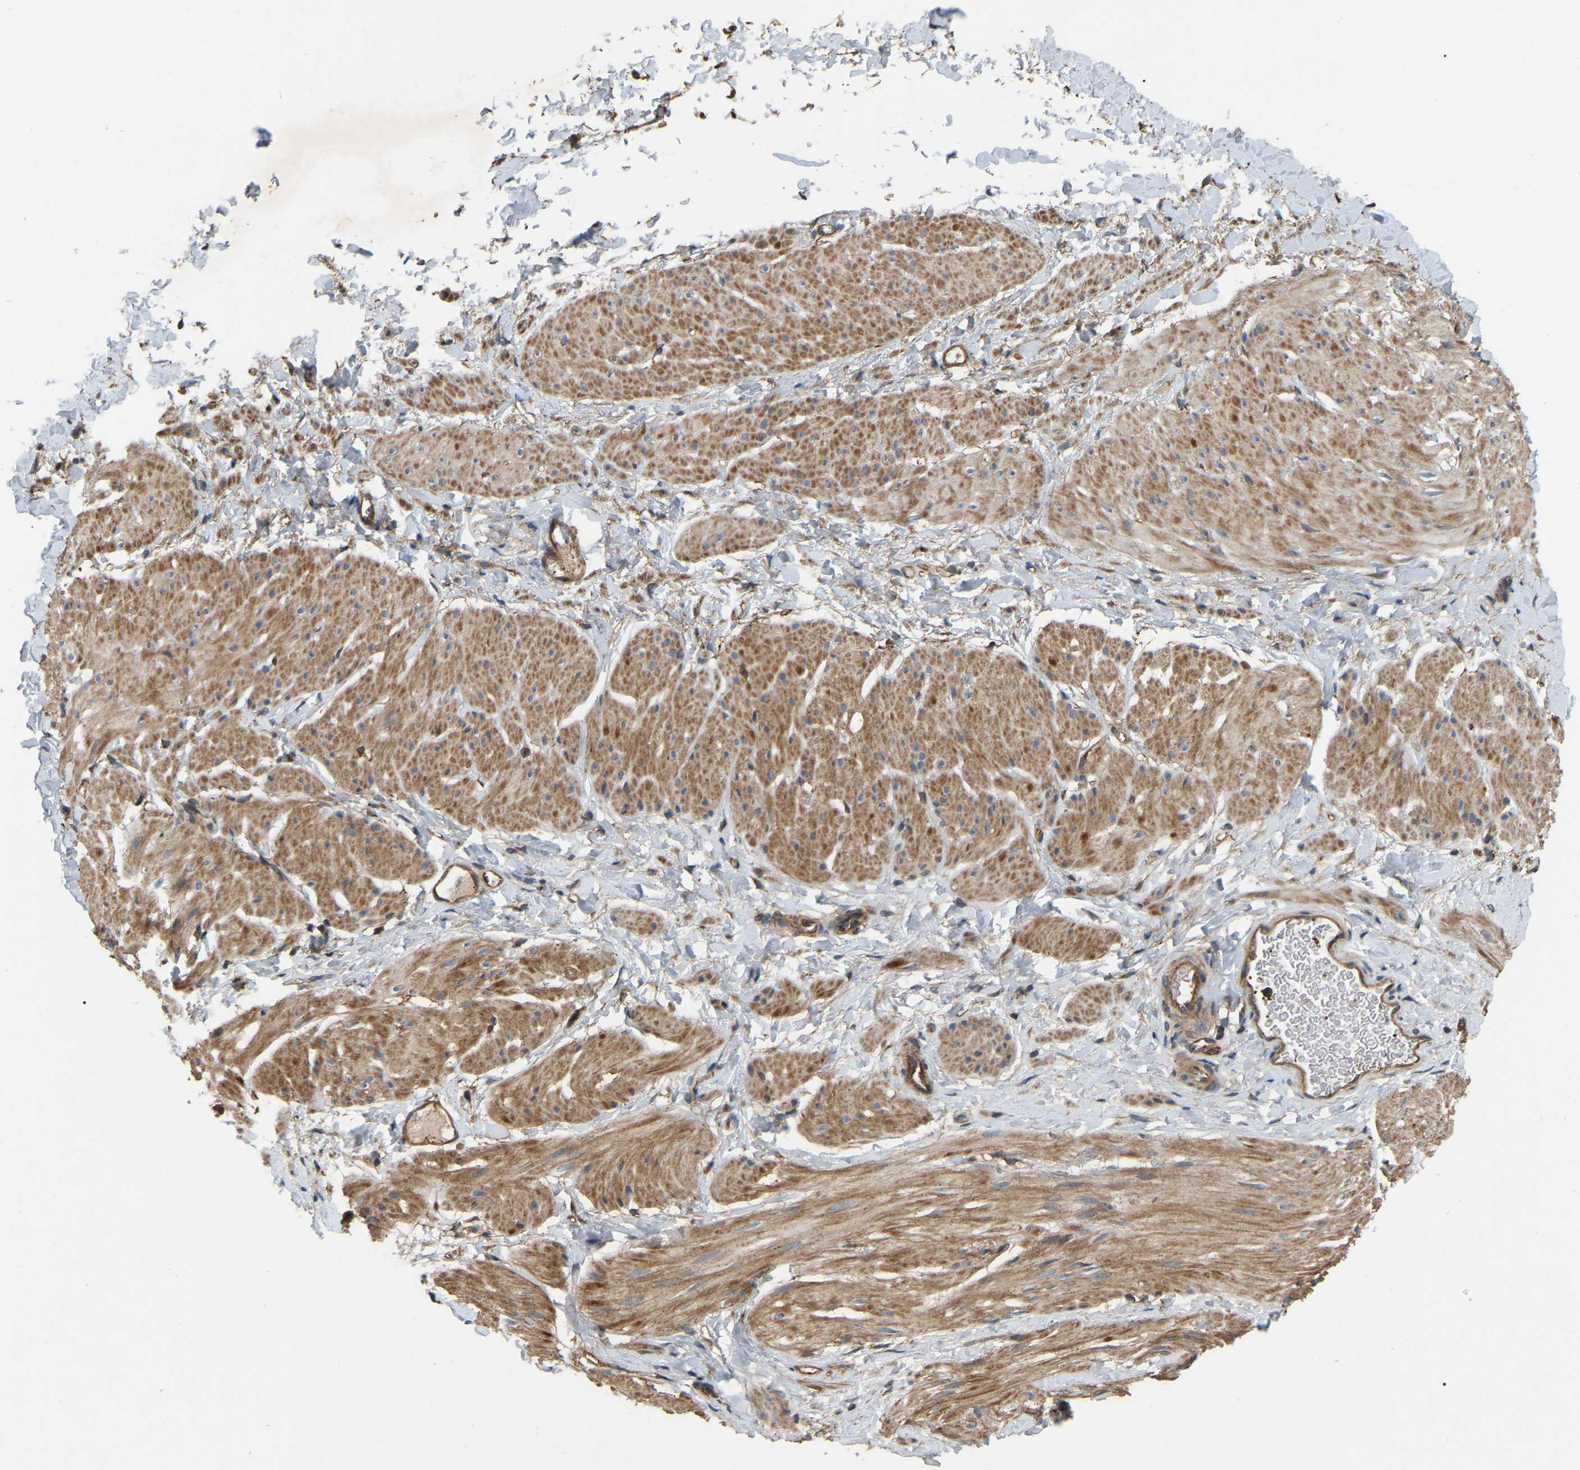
{"staining": {"intensity": "moderate", "quantity": ">75%", "location": "cytoplasmic/membranous"}, "tissue": "smooth muscle", "cell_type": "Smooth muscle cells", "image_type": "normal", "snomed": [{"axis": "morphology", "description": "Normal tissue, NOS"}, {"axis": "topography", "description": "Smooth muscle"}], "caption": "Immunohistochemical staining of benign smooth muscle displays medium levels of moderate cytoplasmic/membranous positivity in about >75% of smooth muscle cells. (DAB IHC, brown staining for protein, blue staining for nuclei).", "gene": "SAMD9L", "patient": {"sex": "male", "age": 16}}